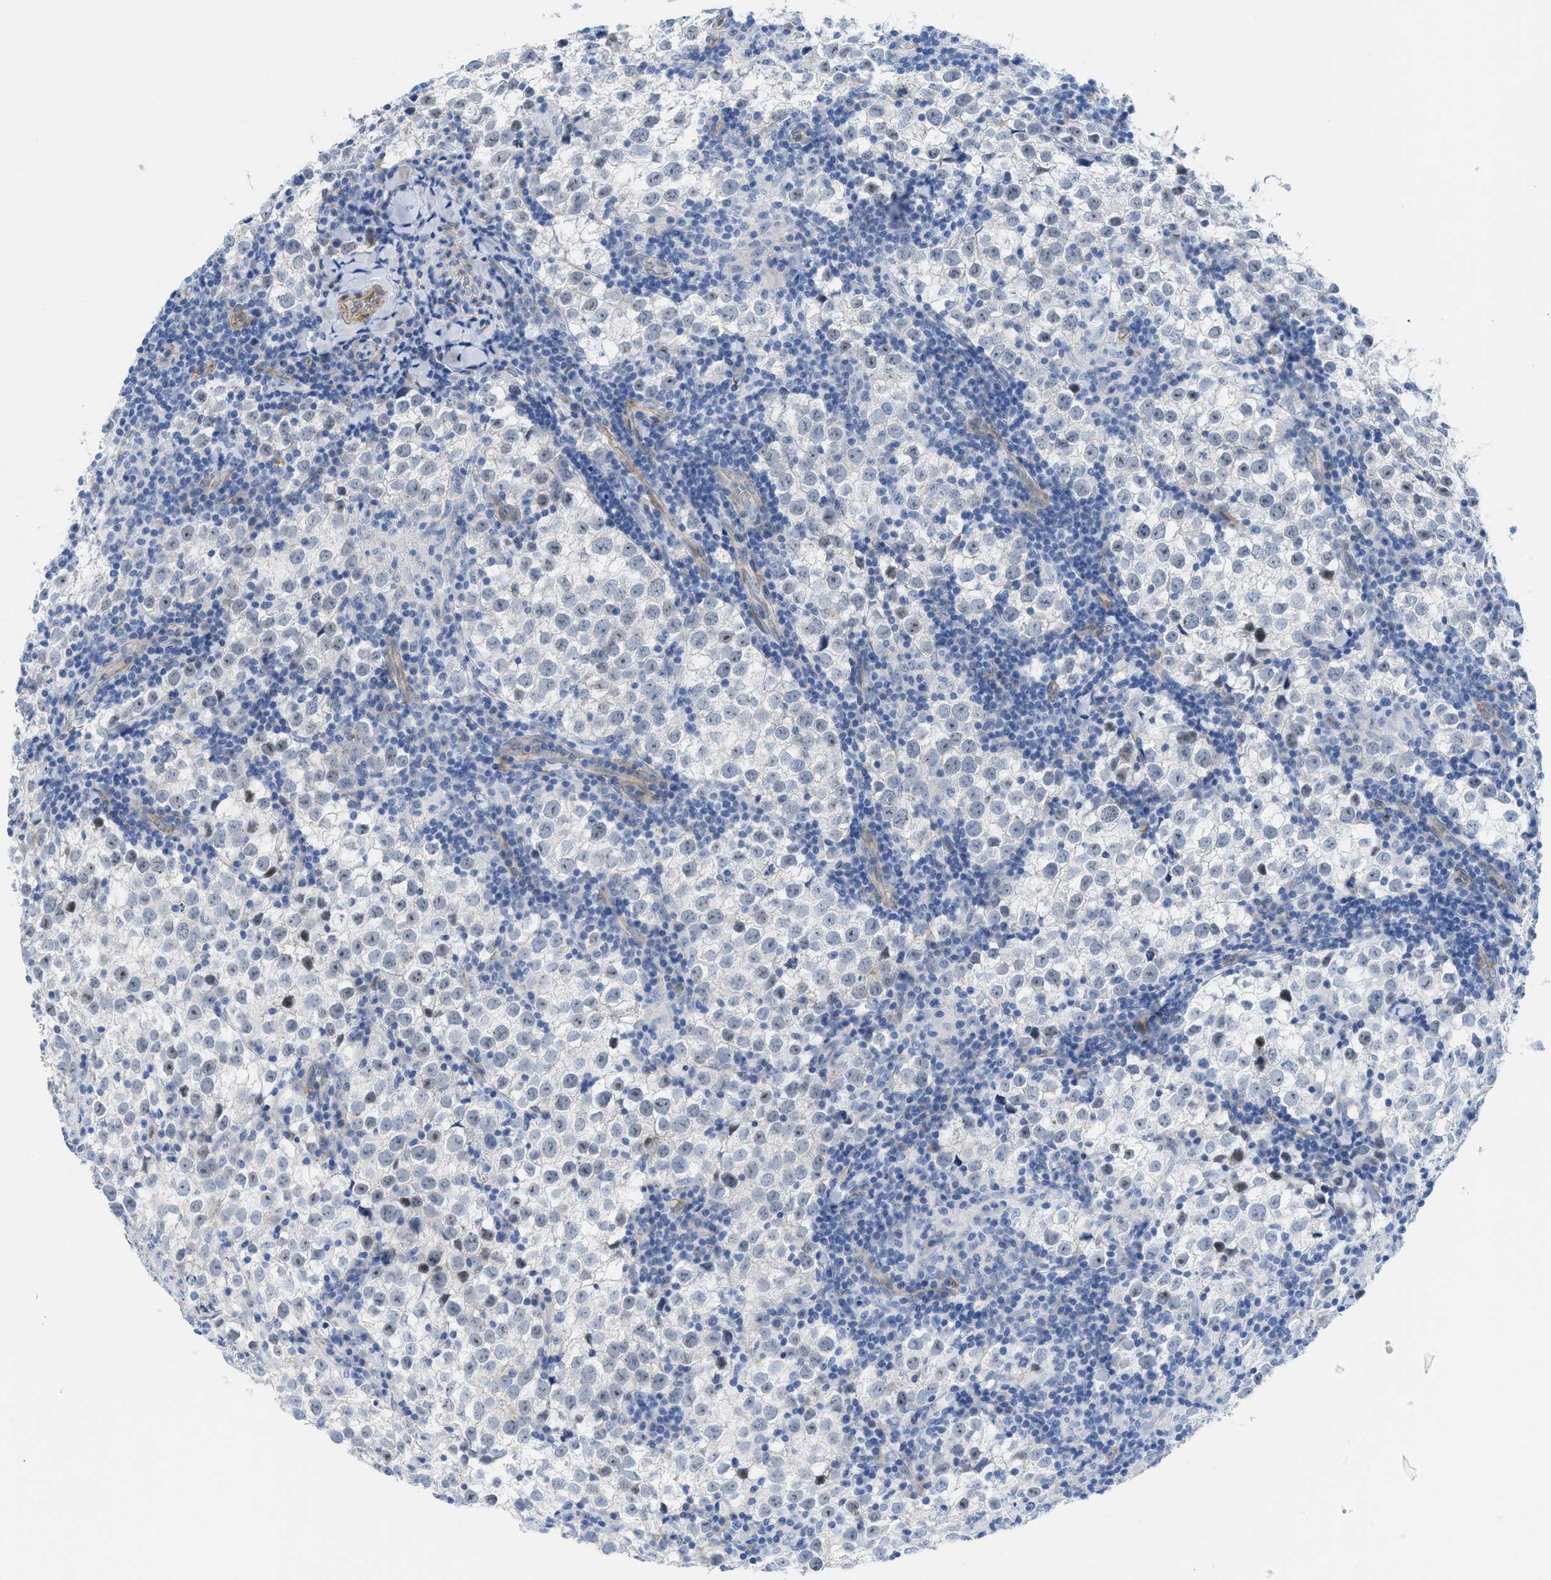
{"staining": {"intensity": "moderate", "quantity": "<25%", "location": "nuclear"}, "tissue": "testis cancer", "cell_type": "Tumor cells", "image_type": "cancer", "snomed": [{"axis": "morphology", "description": "Seminoma, NOS"}, {"axis": "morphology", "description": "Carcinoma, Embryonal, NOS"}, {"axis": "topography", "description": "Testis"}], "caption": "Testis cancer (embryonal carcinoma) tissue reveals moderate nuclear expression in approximately <25% of tumor cells", "gene": "TUB", "patient": {"sex": "male", "age": 36}}